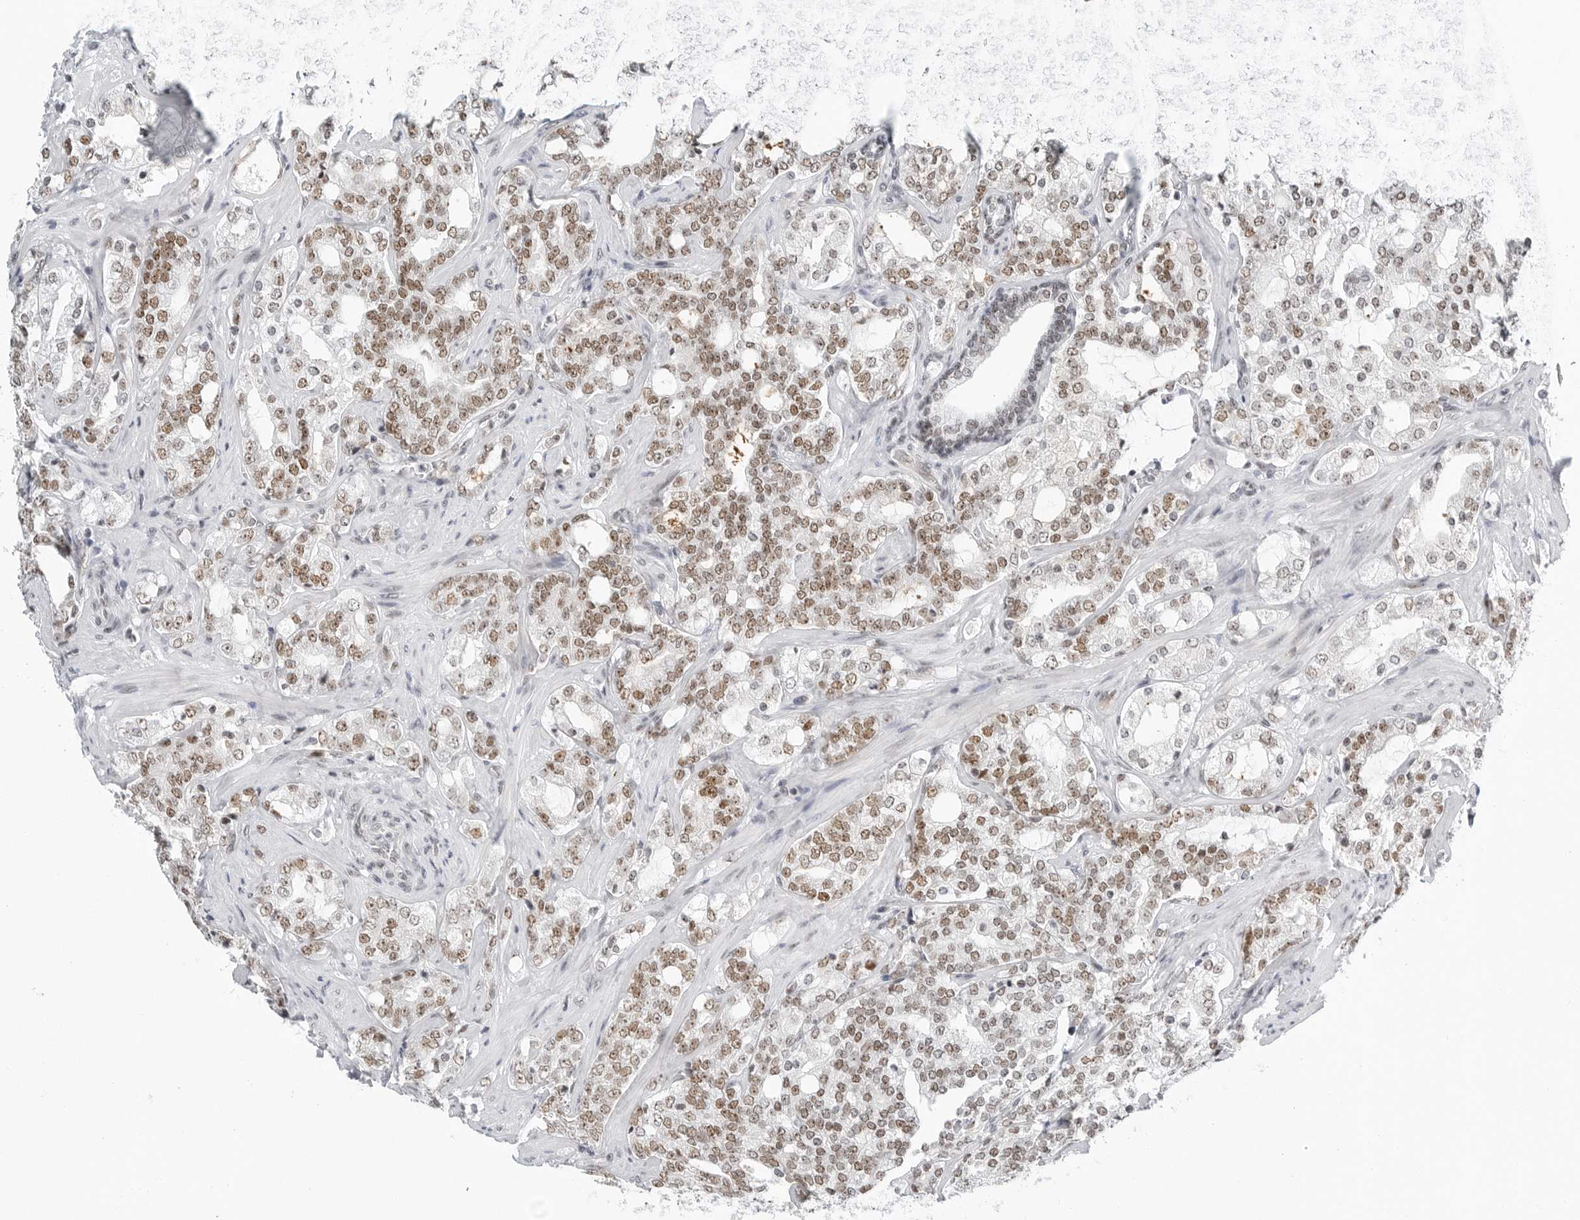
{"staining": {"intensity": "moderate", "quantity": ">75%", "location": "nuclear"}, "tissue": "prostate cancer", "cell_type": "Tumor cells", "image_type": "cancer", "snomed": [{"axis": "morphology", "description": "Adenocarcinoma, High grade"}, {"axis": "topography", "description": "Prostate"}], "caption": "Prostate adenocarcinoma (high-grade) stained with a protein marker demonstrates moderate staining in tumor cells.", "gene": "WRAP53", "patient": {"sex": "male", "age": 64}}